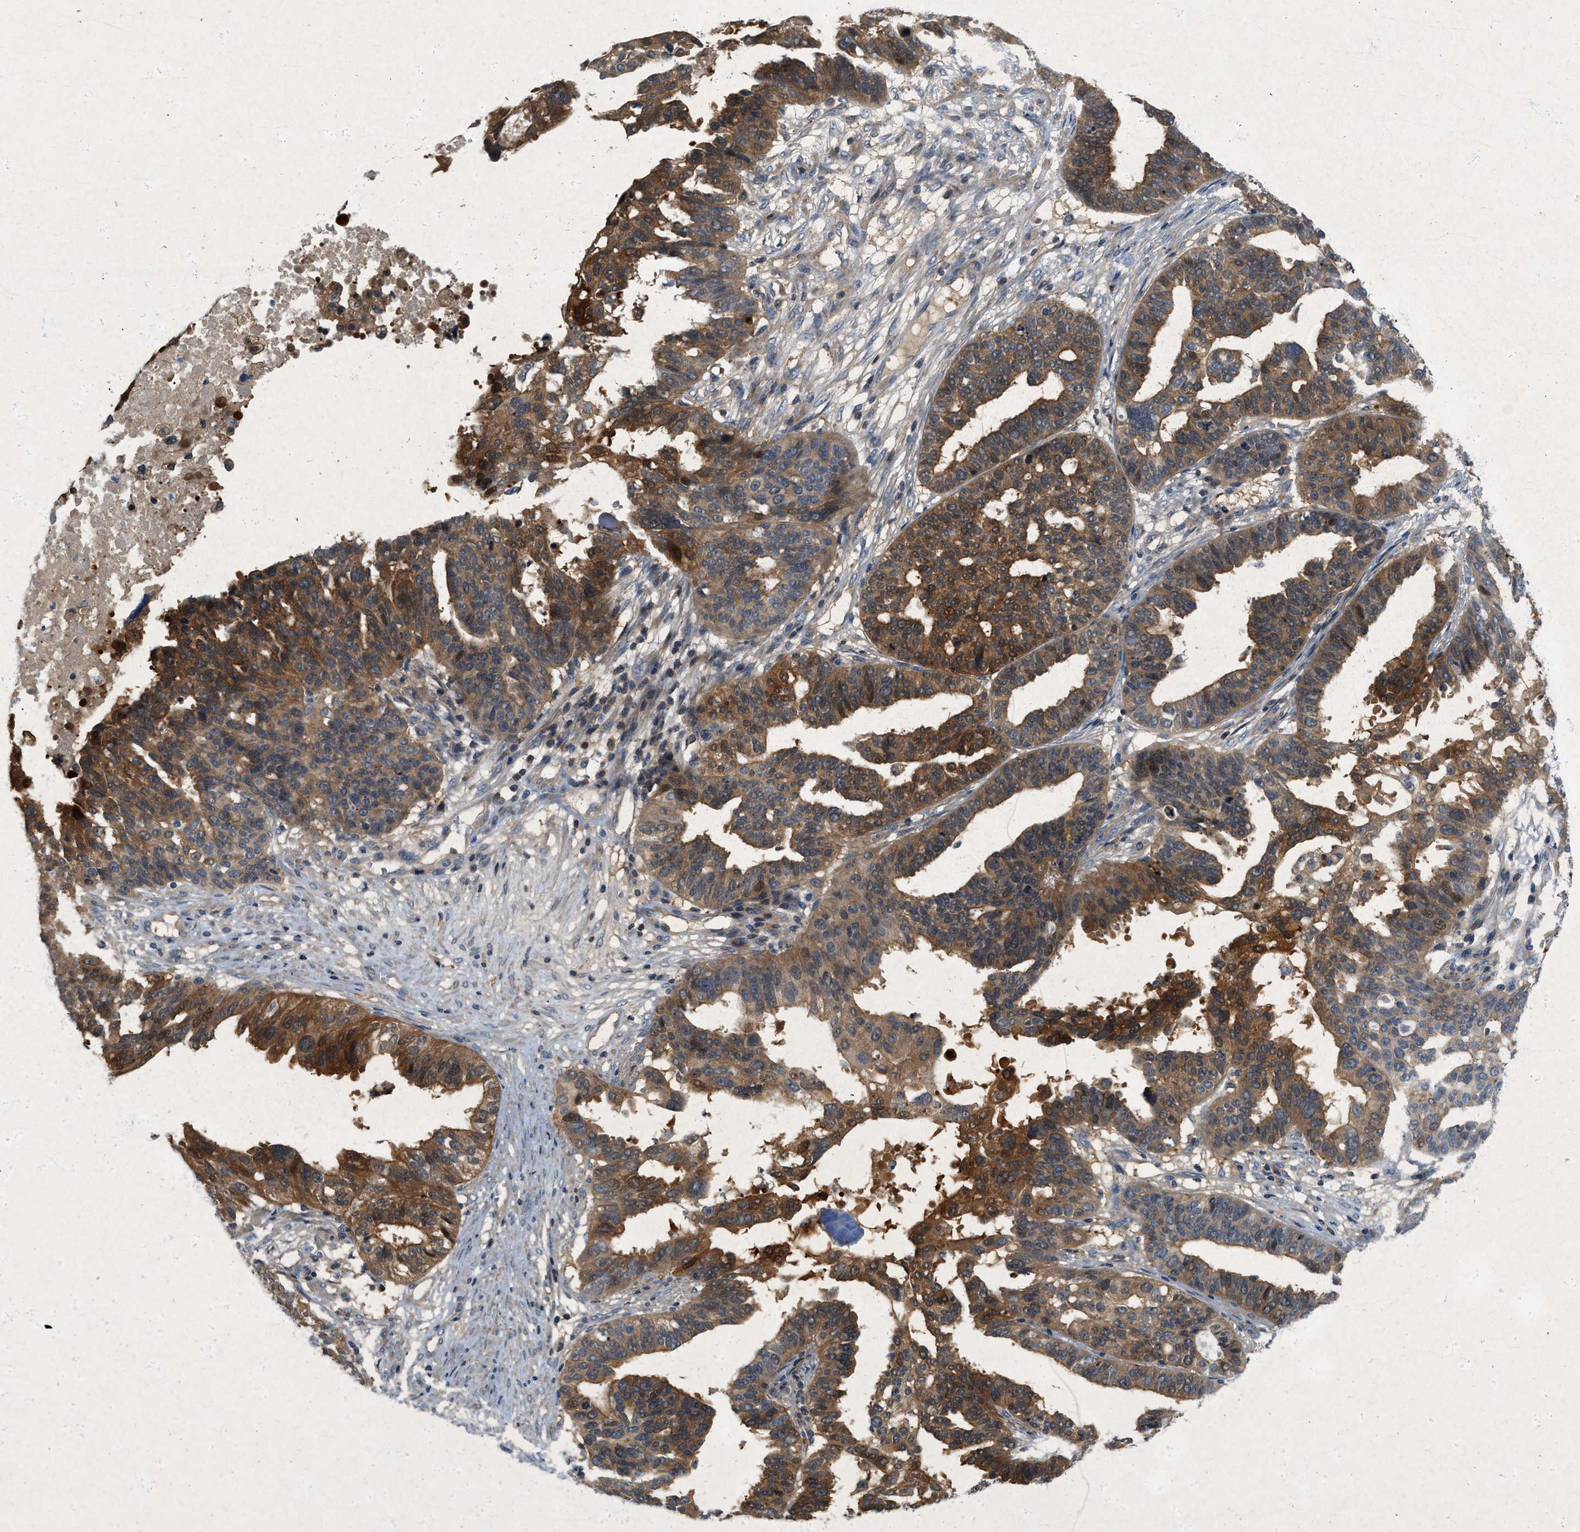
{"staining": {"intensity": "strong", "quantity": ">75%", "location": "cytoplasmic/membranous"}, "tissue": "ovarian cancer", "cell_type": "Tumor cells", "image_type": "cancer", "snomed": [{"axis": "morphology", "description": "Cystadenocarcinoma, serous, NOS"}, {"axis": "topography", "description": "Ovary"}], "caption": "The image demonstrates a brown stain indicating the presence of a protein in the cytoplasmic/membranous of tumor cells in serous cystadenocarcinoma (ovarian).", "gene": "GPR31", "patient": {"sex": "female", "age": 59}}